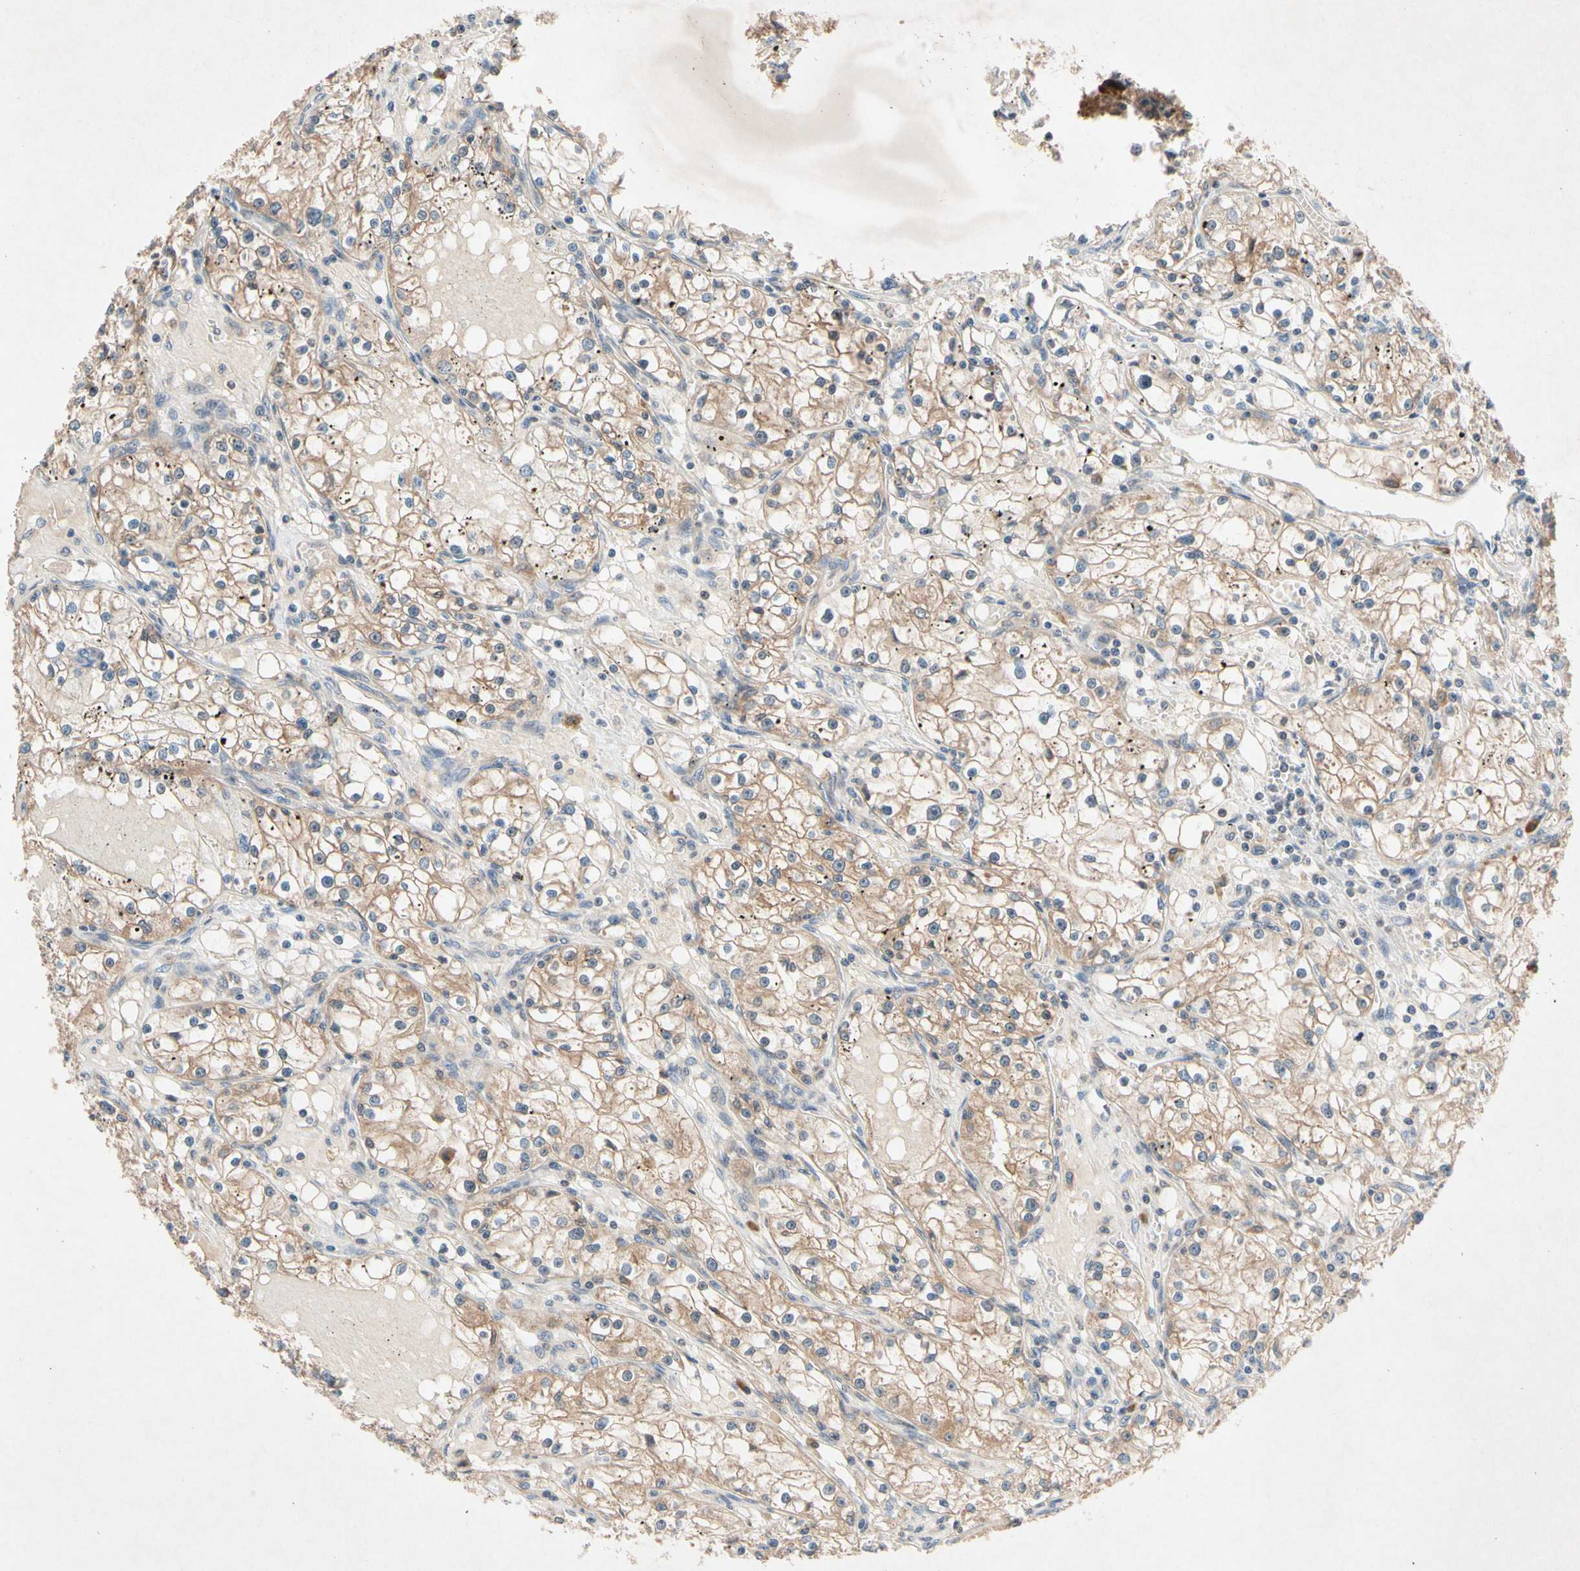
{"staining": {"intensity": "moderate", "quantity": ">75%", "location": "cytoplasmic/membranous"}, "tissue": "renal cancer", "cell_type": "Tumor cells", "image_type": "cancer", "snomed": [{"axis": "morphology", "description": "Adenocarcinoma, NOS"}, {"axis": "topography", "description": "Kidney"}], "caption": "IHC photomicrograph of renal cancer (adenocarcinoma) stained for a protein (brown), which demonstrates medium levels of moderate cytoplasmic/membranous staining in approximately >75% of tumor cells.", "gene": "PRDX4", "patient": {"sex": "male", "age": 56}}